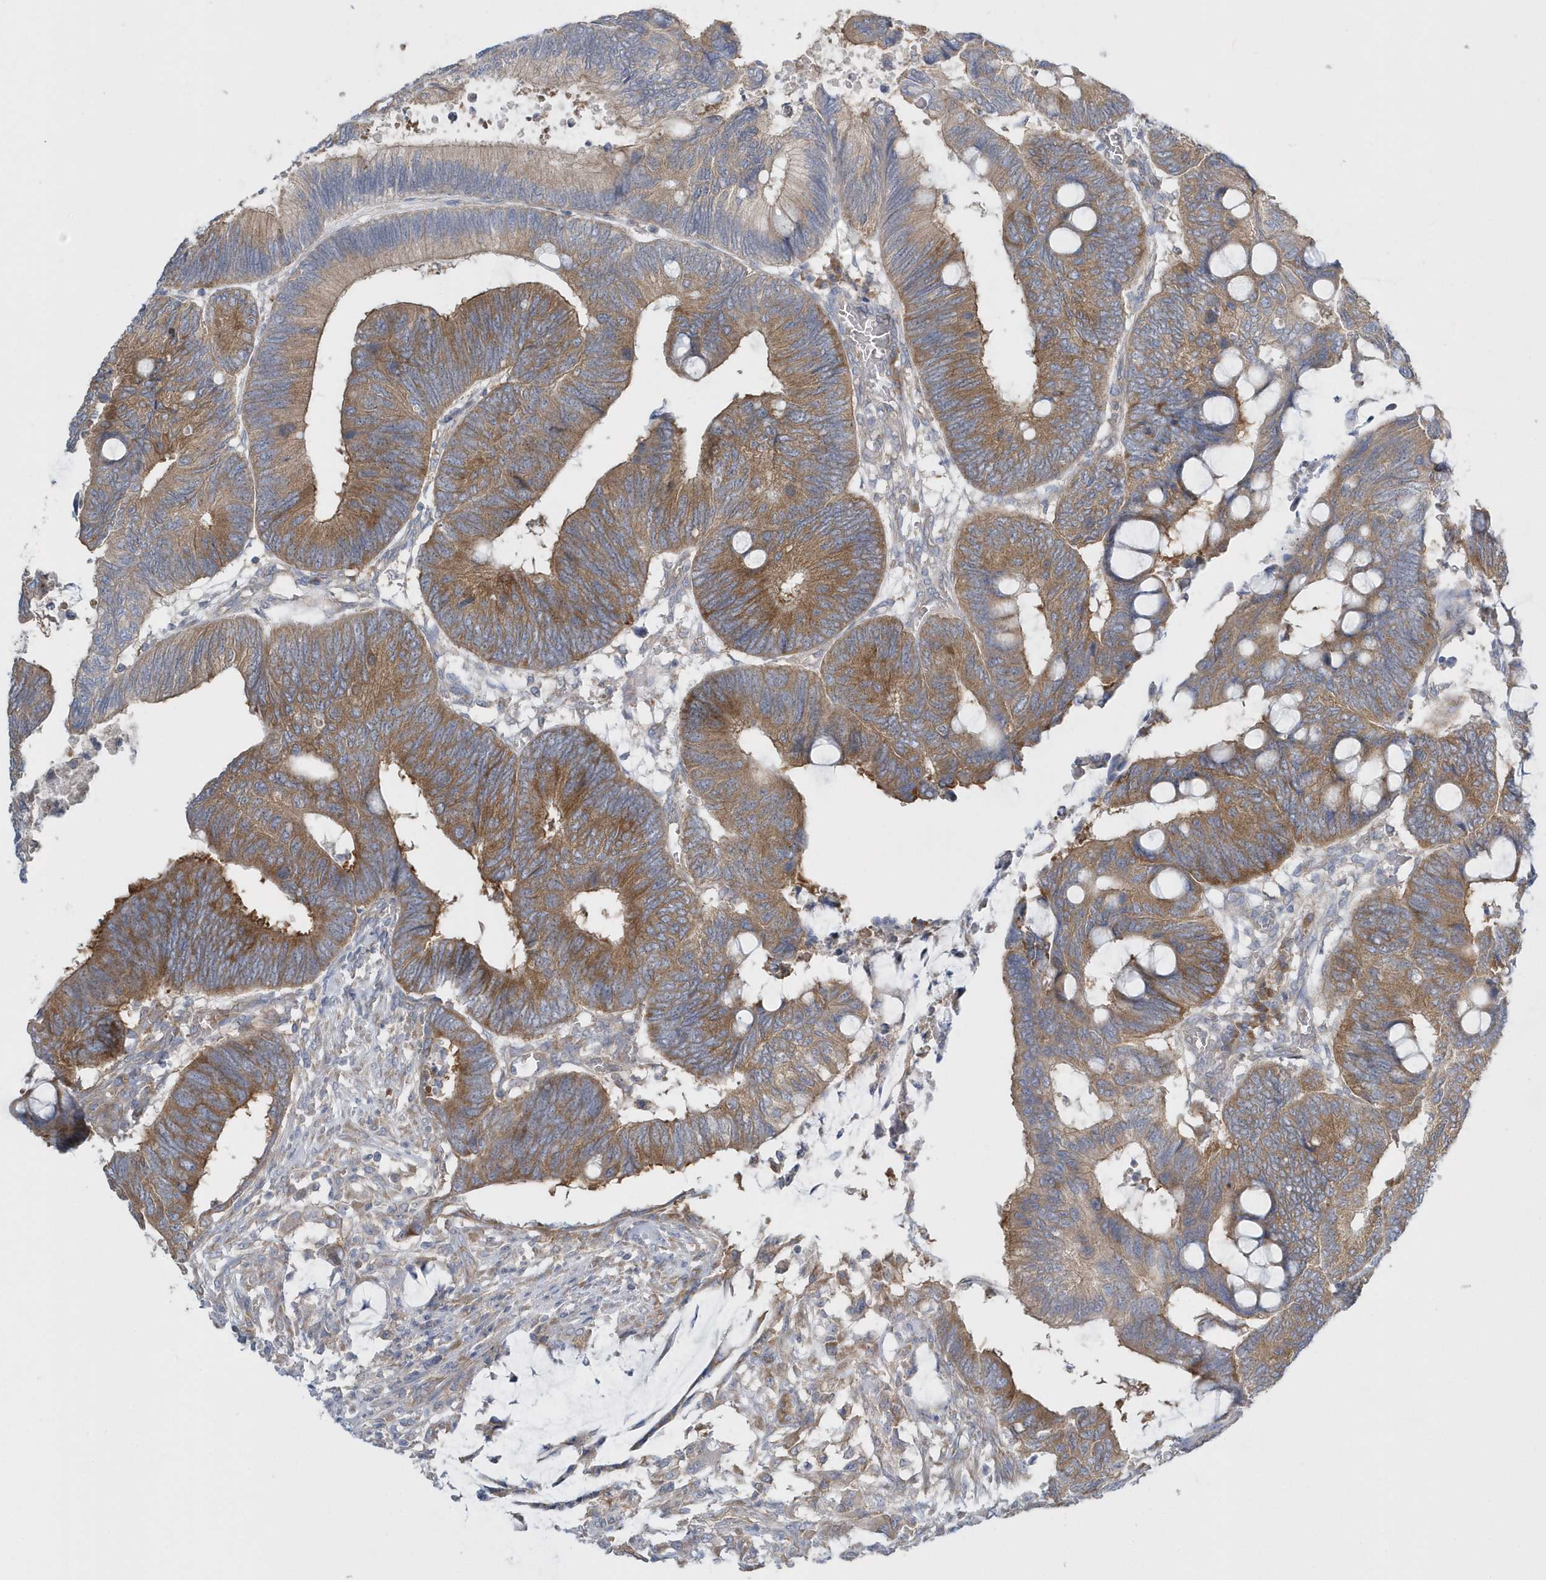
{"staining": {"intensity": "moderate", "quantity": ">75%", "location": "cytoplasmic/membranous"}, "tissue": "colorectal cancer", "cell_type": "Tumor cells", "image_type": "cancer", "snomed": [{"axis": "morphology", "description": "Normal tissue, NOS"}, {"axis": "morphology", "description": "Adenocarcinoma, NOS"}, {"axis": "topography", "description": "Rectum"}, {"axis": "topography", "description": "Peripheral nerve tissue"}], "caption": "A photomicrograph of human colorectal cancer stained for a protein shows moderate cytoplasmic/membranous brown staining in tumor cells.", "gene": "EIF3C", "patient": {"sex": "male", "age": 92}}